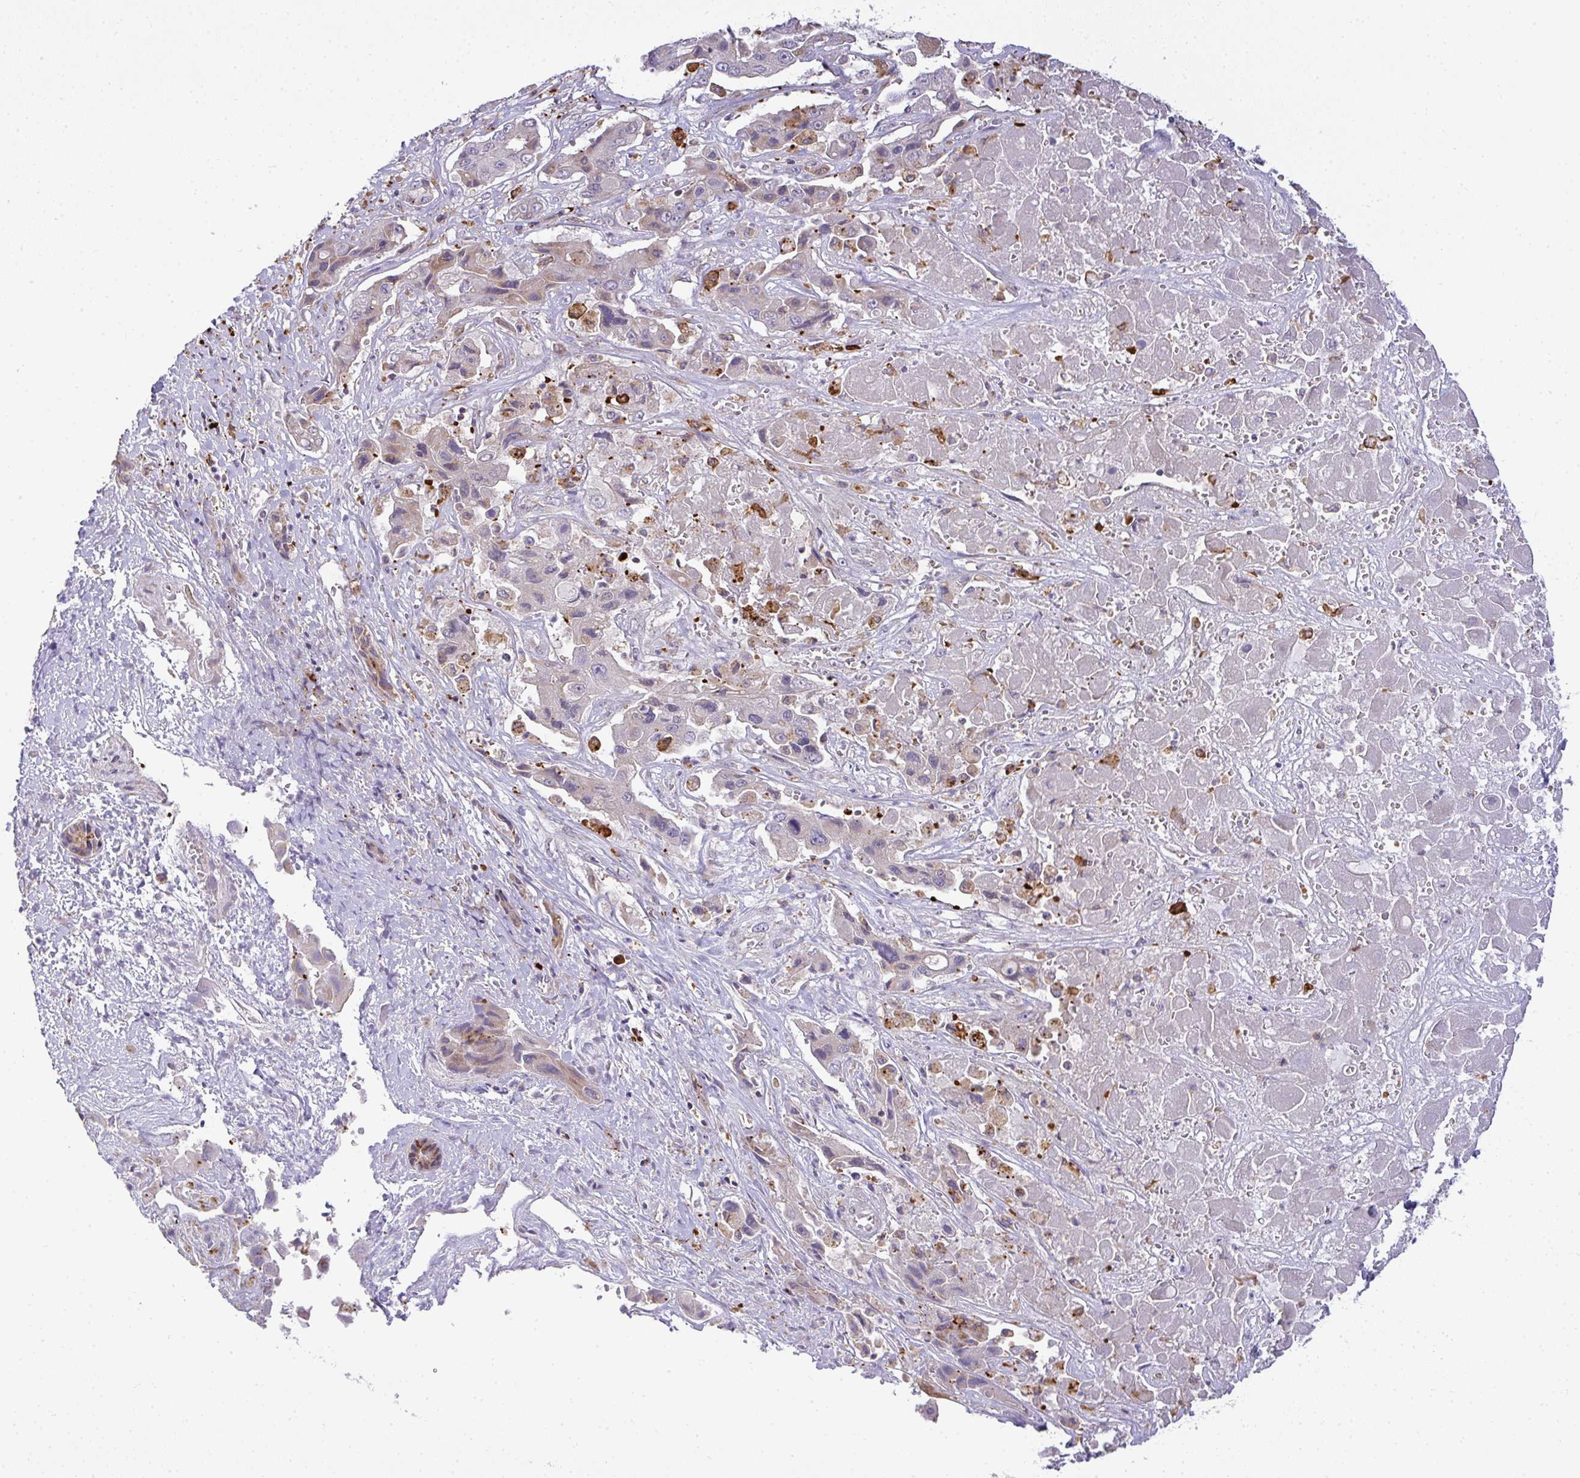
{"staining": {"intensity": "moderate", "quantity": "25%-75%", "location": "cytoplasmic/membranous"}, "tissue": "liver cancer", "cell_type": "Tumor cells", "image_type": "cancer", "snomed": [{"axis": "morphology", "description": "Cholangiocarcinoma"}, {"axis": "topography", "description": "Liver"}], "caption": "There is medium levels of moderate cytoplasmic/membranous positivity in tumor cells of liver cancer, as demonstrated by immunohistochemical staining (brown color).", "gene": "SRRM4", "patient": {"sex": "male", "age": 67}}